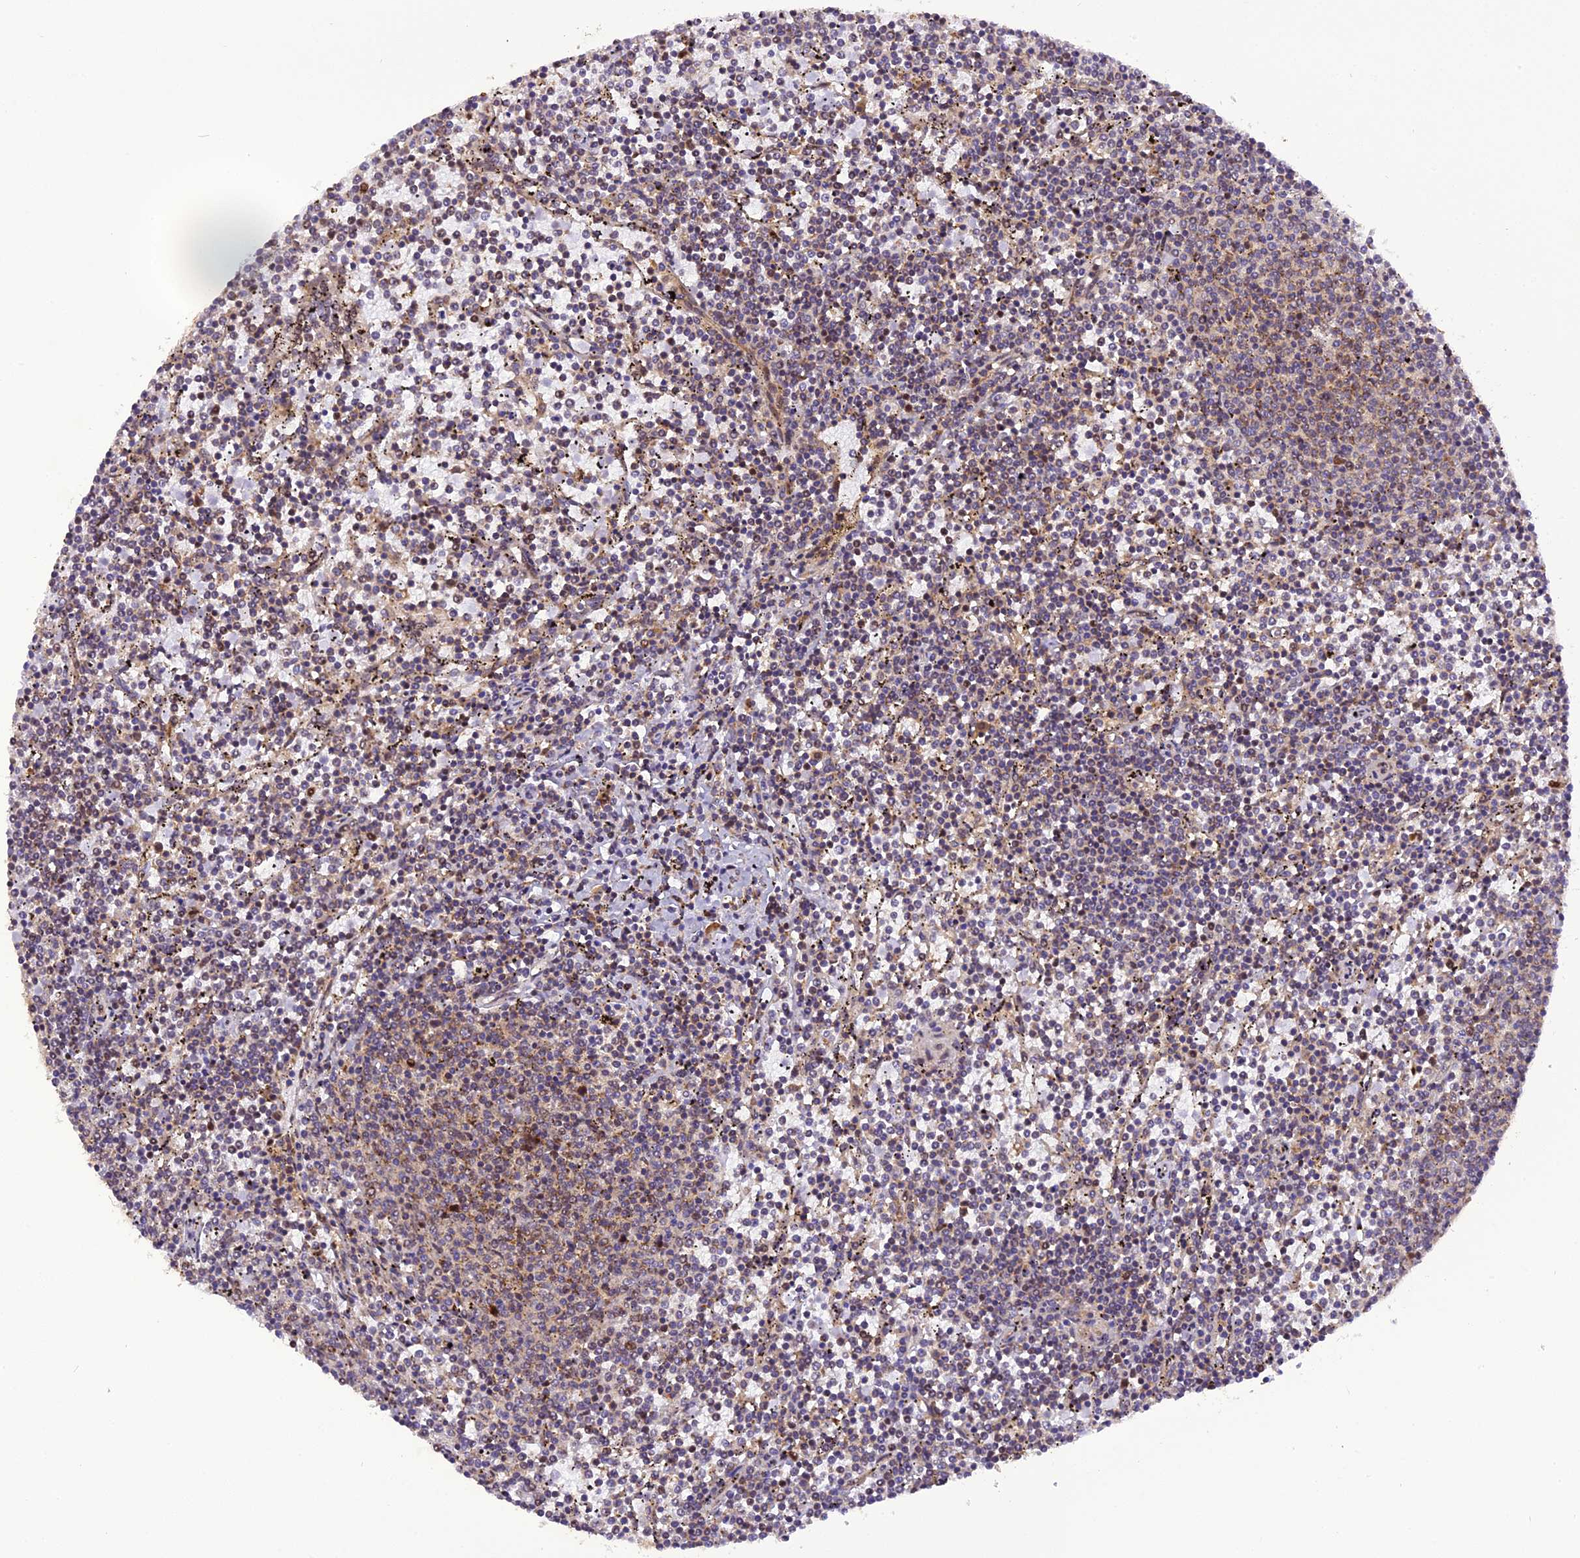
{"staining": {"intensity": "weak", "quantity": "25%-75%", "location": "nuclear"}, "tissue": "lymphoma", "cell_type": "Tumor cells", "image_type": "cancer", "snomed": [{"axis": "morphology", "description": "Malignant lymphoma, non-Hodgkin's type, Low grade"}, {"axis": "topography", "description": "Spleen"}], "caption": "Protein staining of lymphoma tissue demonstrates weak nuclear expression in approximately 25%-75% of tumor cells.", "gene": "MICALL1", "patient": {"sex": "female", "age": 50}}